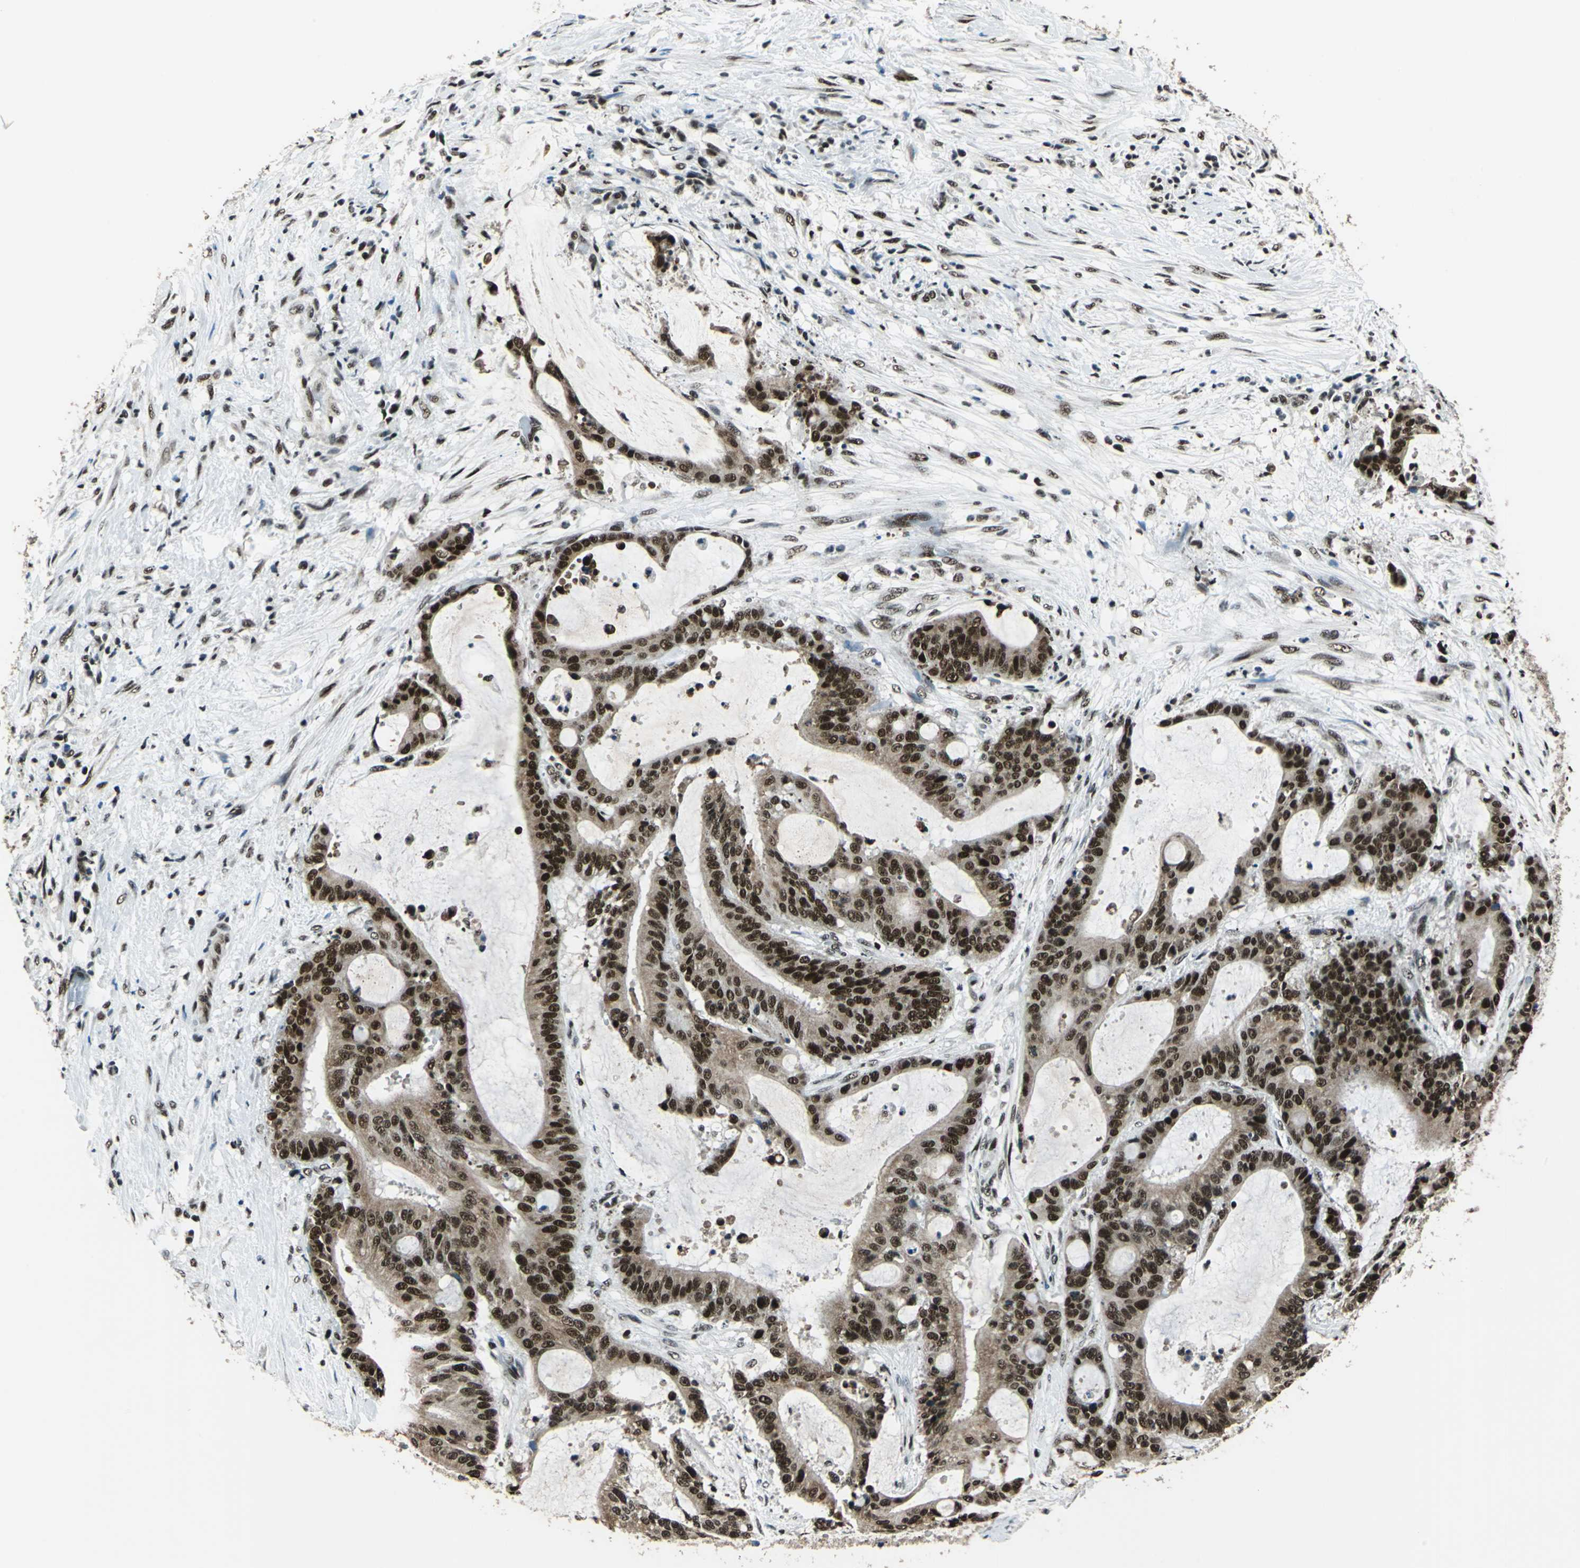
{"staining": {"intensity": "strong", "quantity": ">75%", "location": "cytoplasmic/membranous,nuclear"}, "tissue": "liver cancer", "cell_type": "Tumor cells", "image_type": "cancer", "snomed": [{"axis": "morphology", "description": "Cholangiocarcinoma"}, {"axis": "topography", "description": "Liver"}], "caption": "Immunohistochemical staining of liver cholangiocarcinoma shows high levels of strong cytoplasmic/membranous and nuclear positivity in about >75% of tumor cells.", "gene": "BCLAF1", "patient": {"sex": "female", "age": 73}}